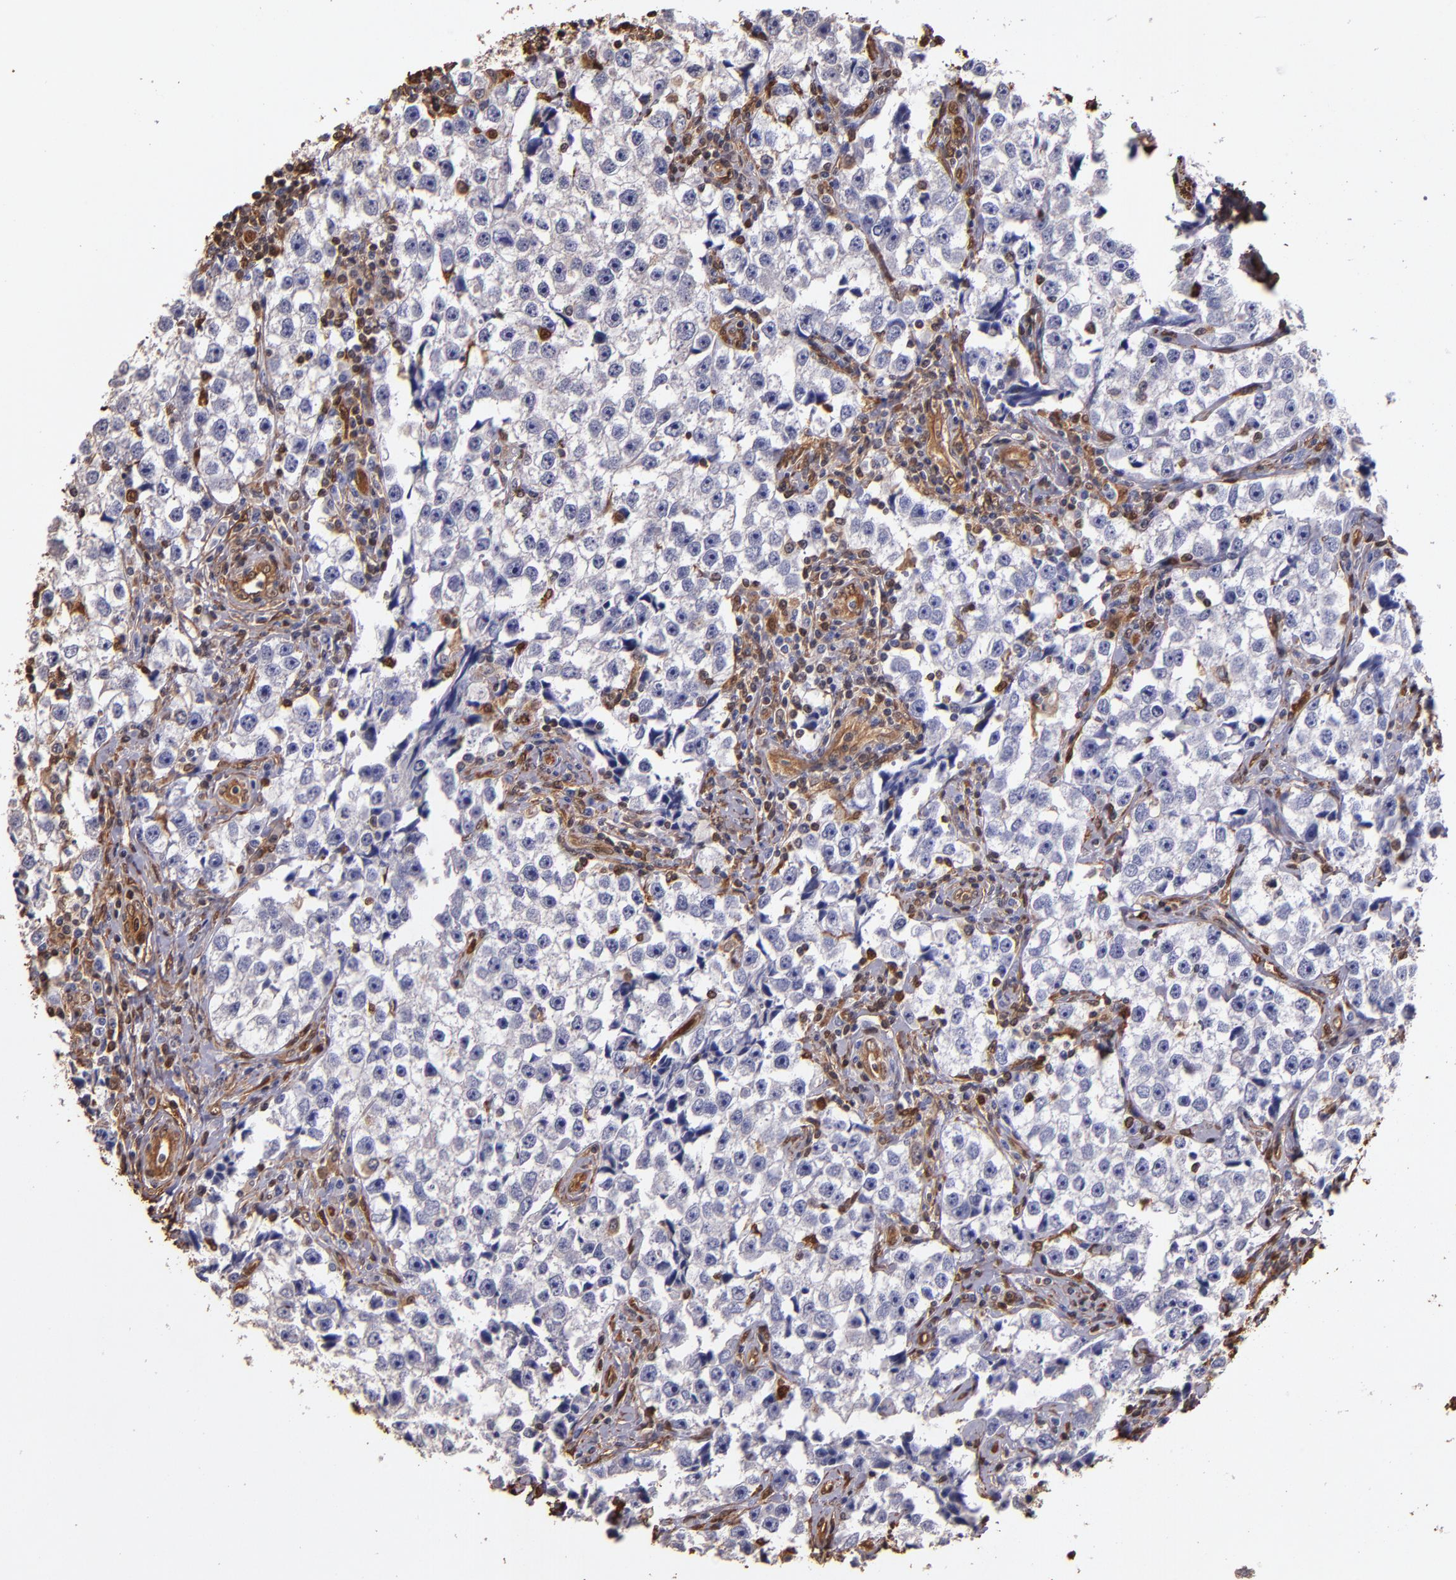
{"staining": {"intensity": "negative", "quantity": "none", "location": "none"}, "tissue": "testis cancer", "cell_type": "Tumor cells", "image_type": "cancer", "snomed": [{"axis": "morphology", "description": "Seminoma, NOS"}, {"axis": "topography", "description": "Testis"}], "caption": "This is an IHC image of human testis cancer. There is no staining in tumor cells.", "gene": "S100A6", "patient": {"sex": "male", "age": 32}}